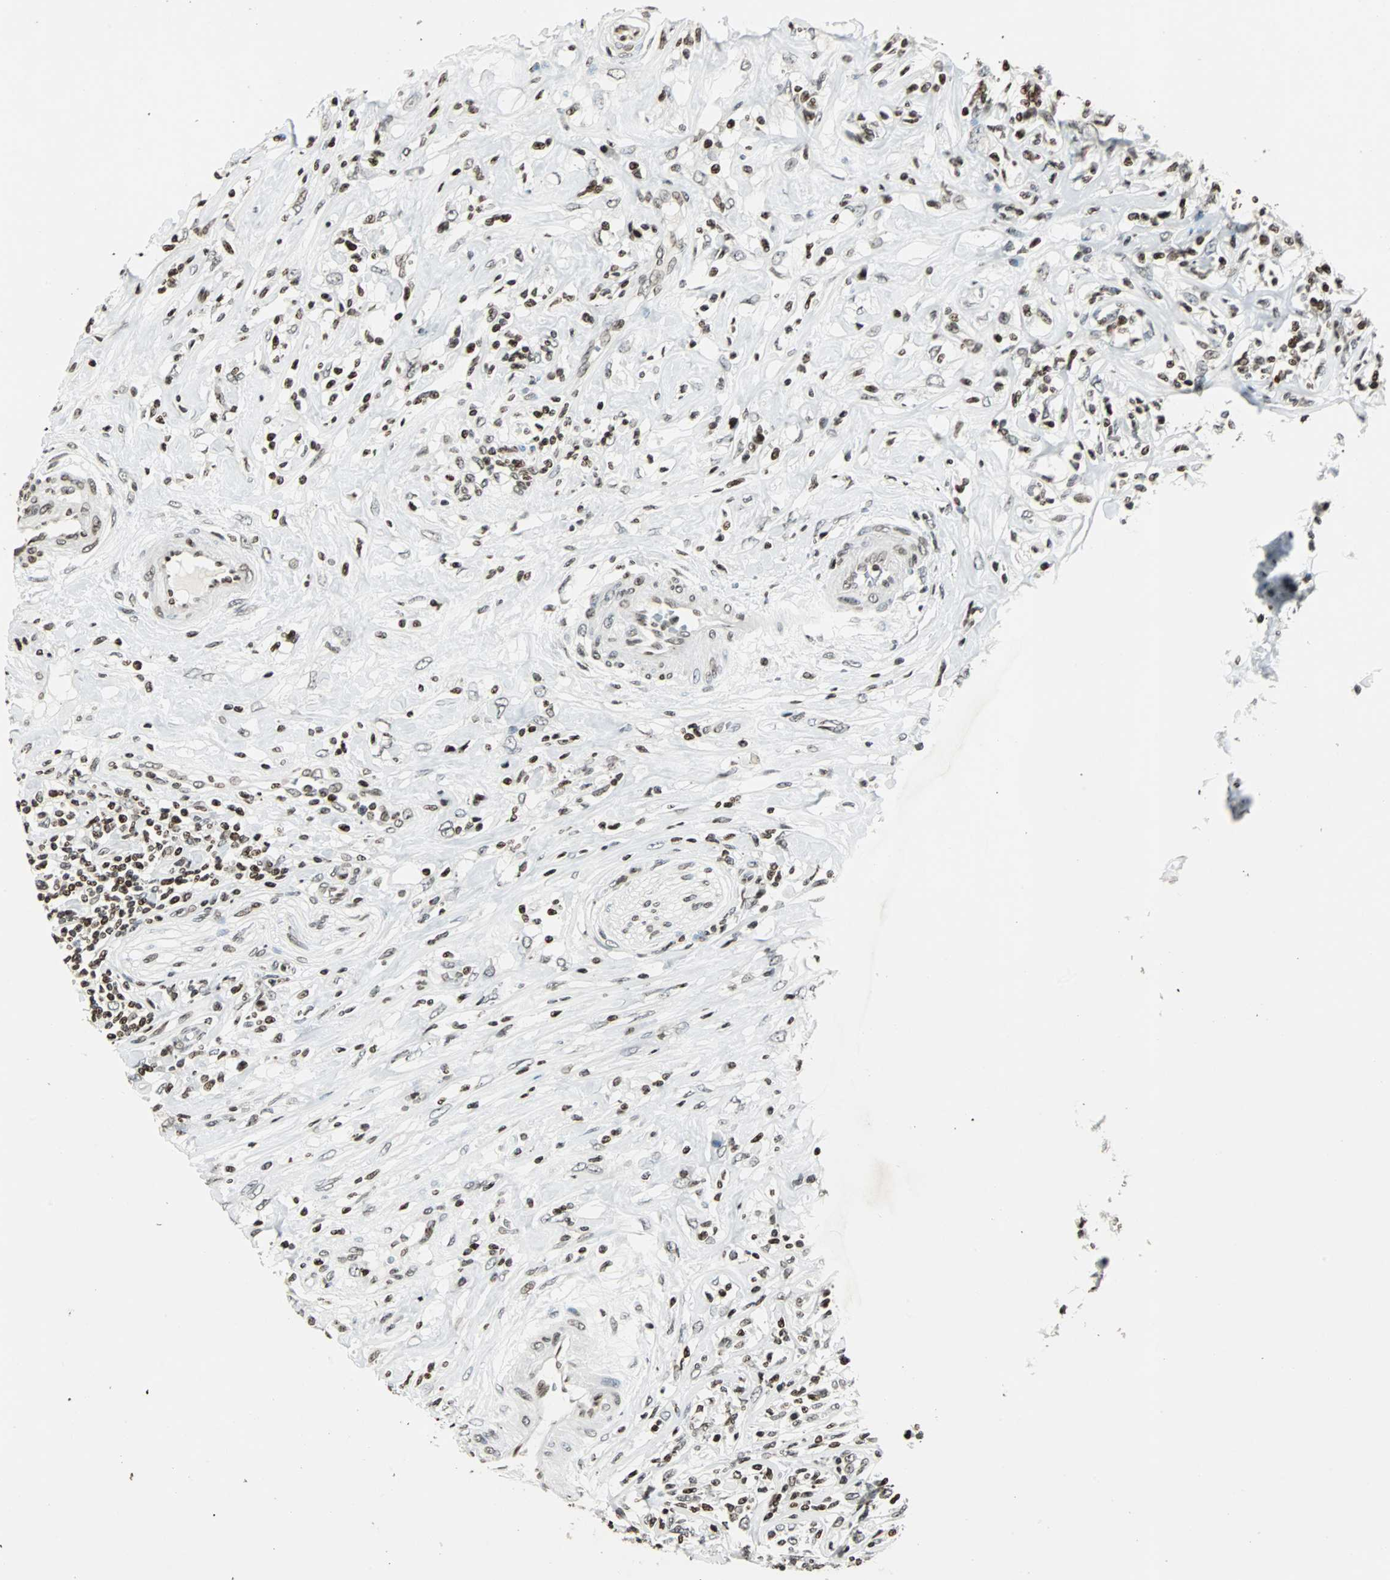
{"staining": {"intensity": "moderate", "quantity": ">75%", "location": "nuclear"}, "tissue": "lymphoma", "cell_type": "Tumor cells", "image_type": "cancer", "snomed": [{"axis": "morphology", "description": "Malignant lymphoma, non-Hodgkin's type, High grade"}, {"axis": "topography", "description": "Lymph node"}], "caption": "Immunohistochemistry (IHC) of human malignant lymphoma, non-Hodgkin's type (high-grade) displays medium levels of moderate nuclear positivity in about >75% of tumor cells.", "gene": "PAXIP1", "patient": {"sex": "female", "age": 84}}